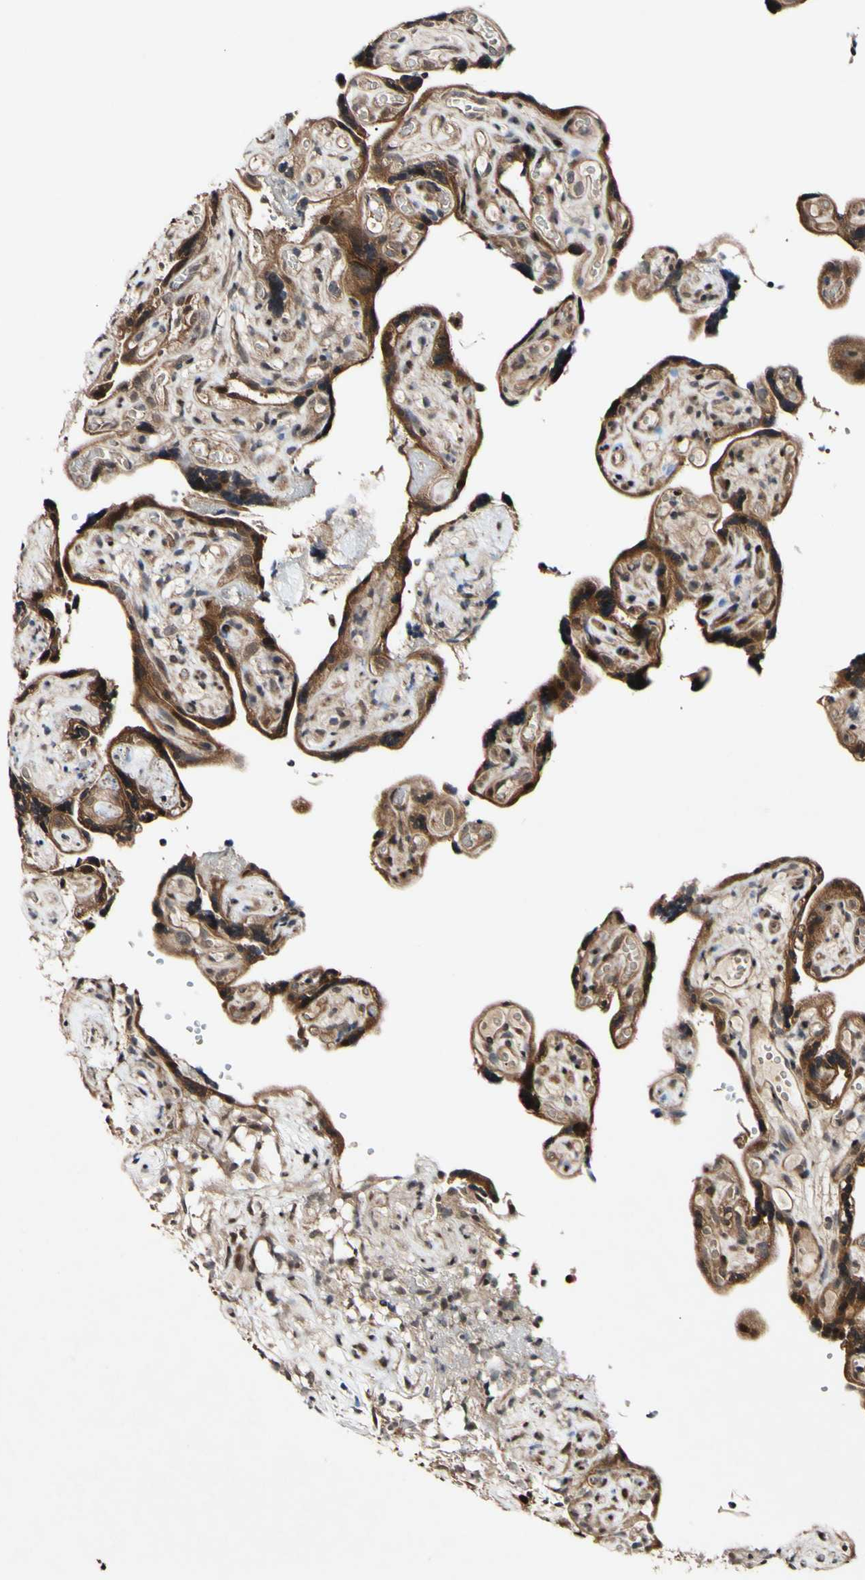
{"staining": {"intensity": "moderate", "quantity": ">75%", "location": "cytoplasmic/membranous,nuclear"}, "tissue": "placenta", "cell_type": "Decidual cells", "image_type": "normal", "snomed": [{"axis": "morphology", "description": "Normal tissue, NOS"}, {"axis": "topography", "description": "Placenta"}], "caption": "This micrograph shows normal placenta stained with immunohistochemistry to label a protein in brown. The cytoplasmic/membranous,nuclear of decidual cells show moderate positivity for the protein. Nuclei are counter-stained blue.", "gene": "CSNK1E", "patient": {"sex": "female", "age": 30}}